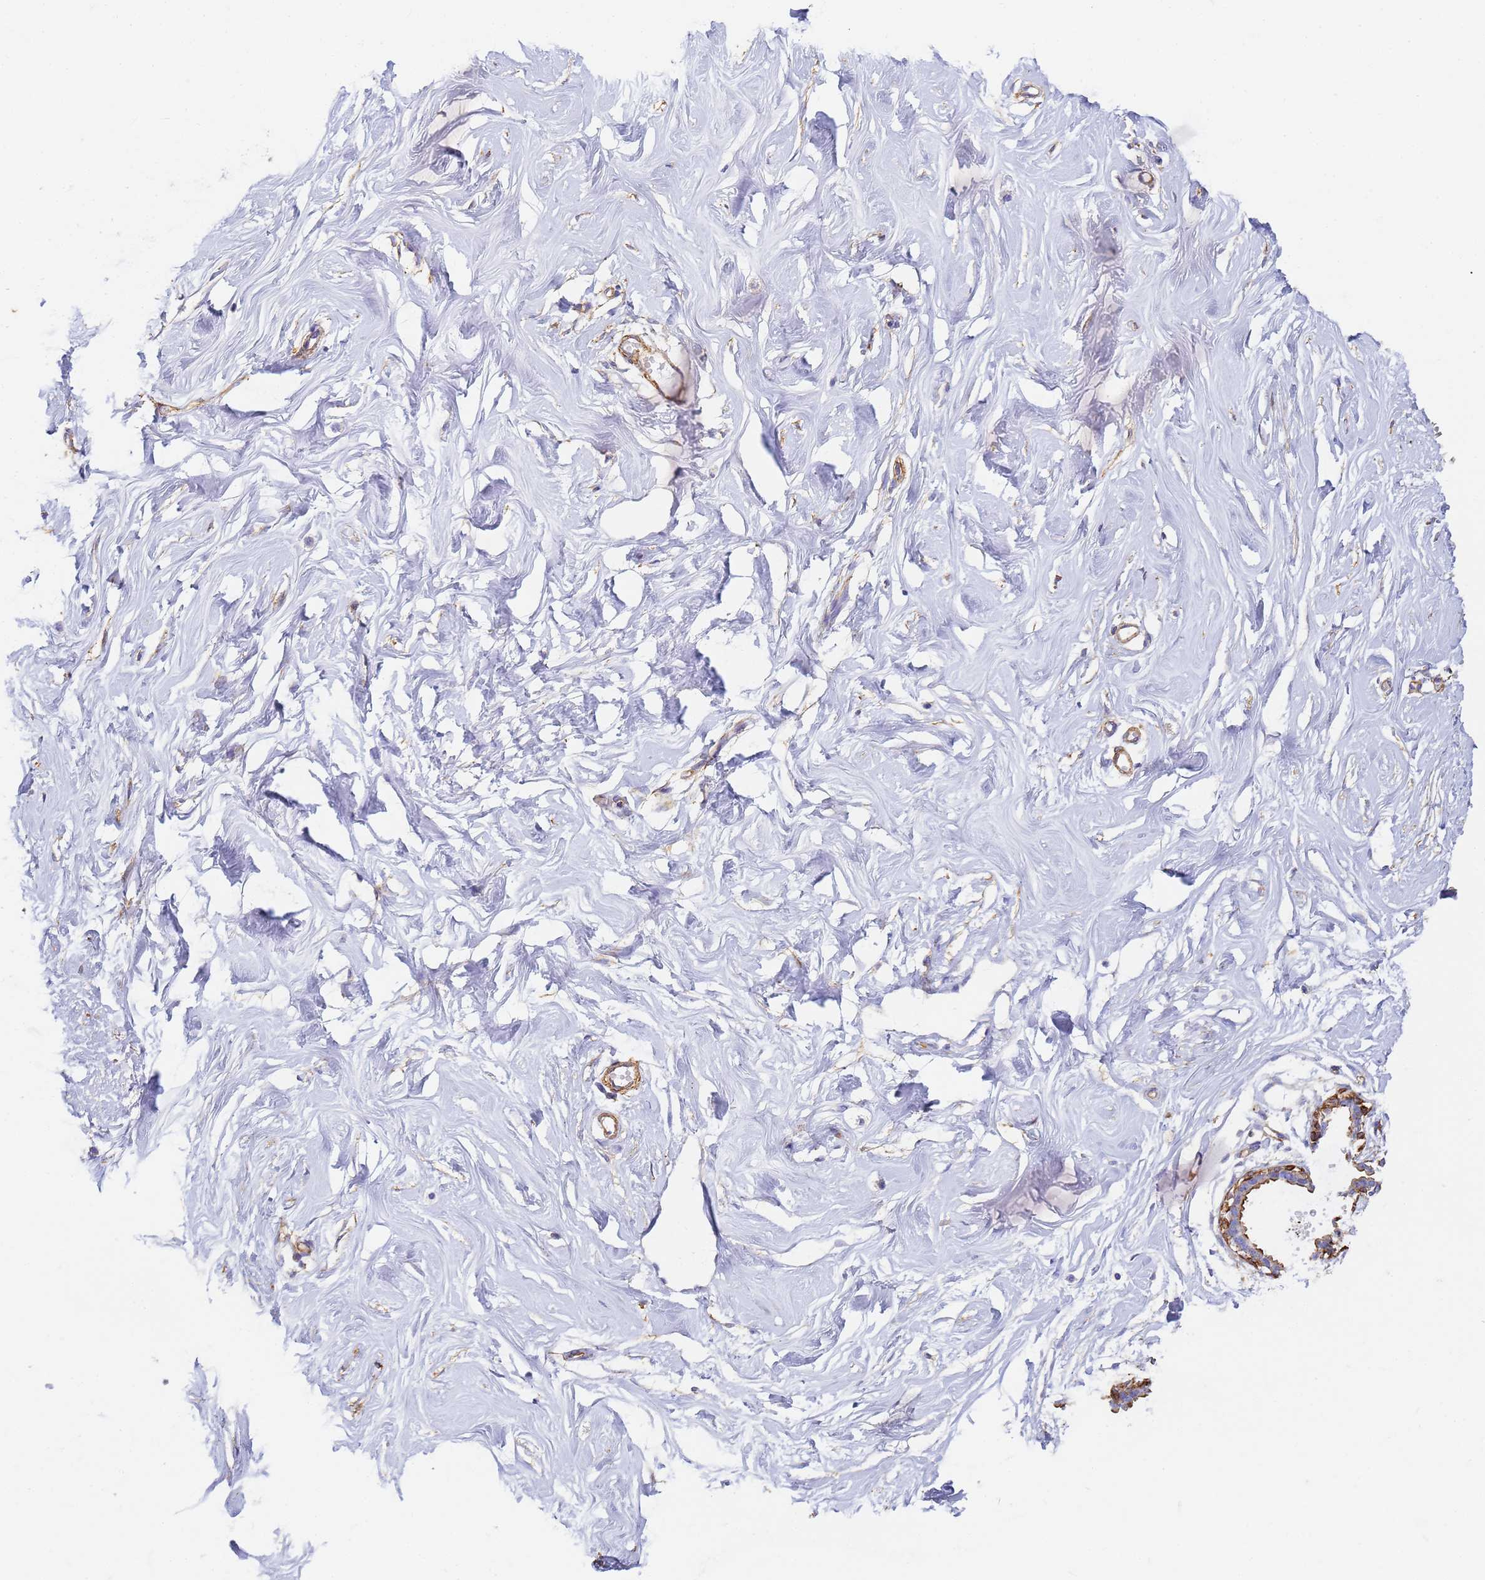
{"staining": {"intensity": "negative", "quantity": "none", "location": "none"}, "tissue": "breast", "cell_type": "Adipocytes", "image_type": "normal", "snomed": [{"axis": "morphology", "description": "Normal tissue, NOS"}, {"axis": "morphology", "description": "Adenoma, NOS"}, {"axis": "topography", "description": "Breast"}], "caption": "The micrograph reveals no staining of adipocytes in unremarkable breast.", "gene": "TPM1", "patient": {"sex": "female", "age": 23}}